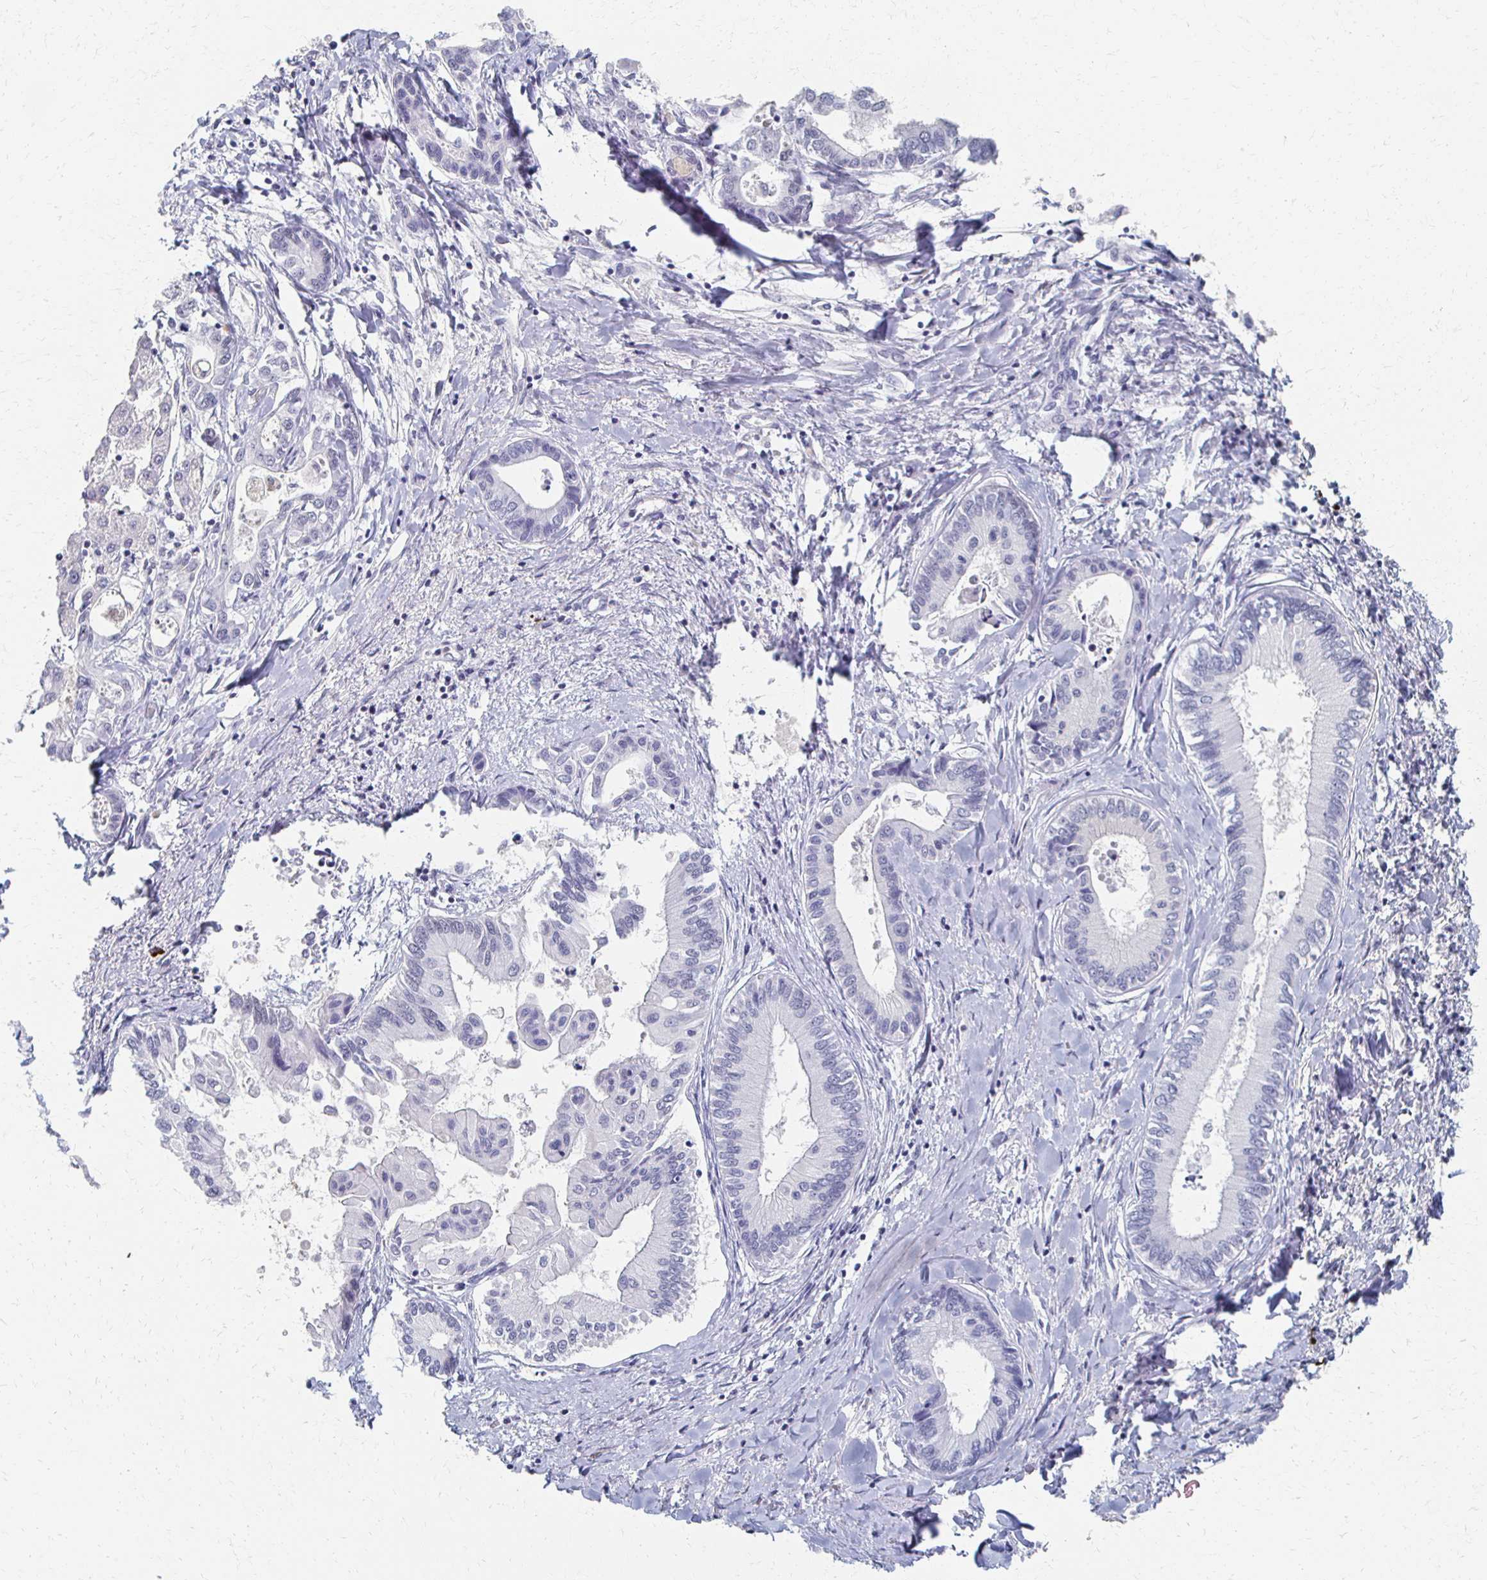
{"staining": {"intensity": "negative", "quantity": "none", "location": "none"}, "tissue": "liver cancer", "cell_type": "Tumor cells", "image_type": "cancer", "snomed": [{"axis": "morphology", "description": "Cholangiocarcinoma"}, {"axis": "topography", "description": "Liver"}], "caption": "Tumor cells are negative for protein expression in human liver cholangiocarcinoma. (DAB (3,3'-diaminobenzidine) IHC with hematoxylin counter stain).", "gene": "CXCR2", "patient": {"sex": "male", "age": 66}}